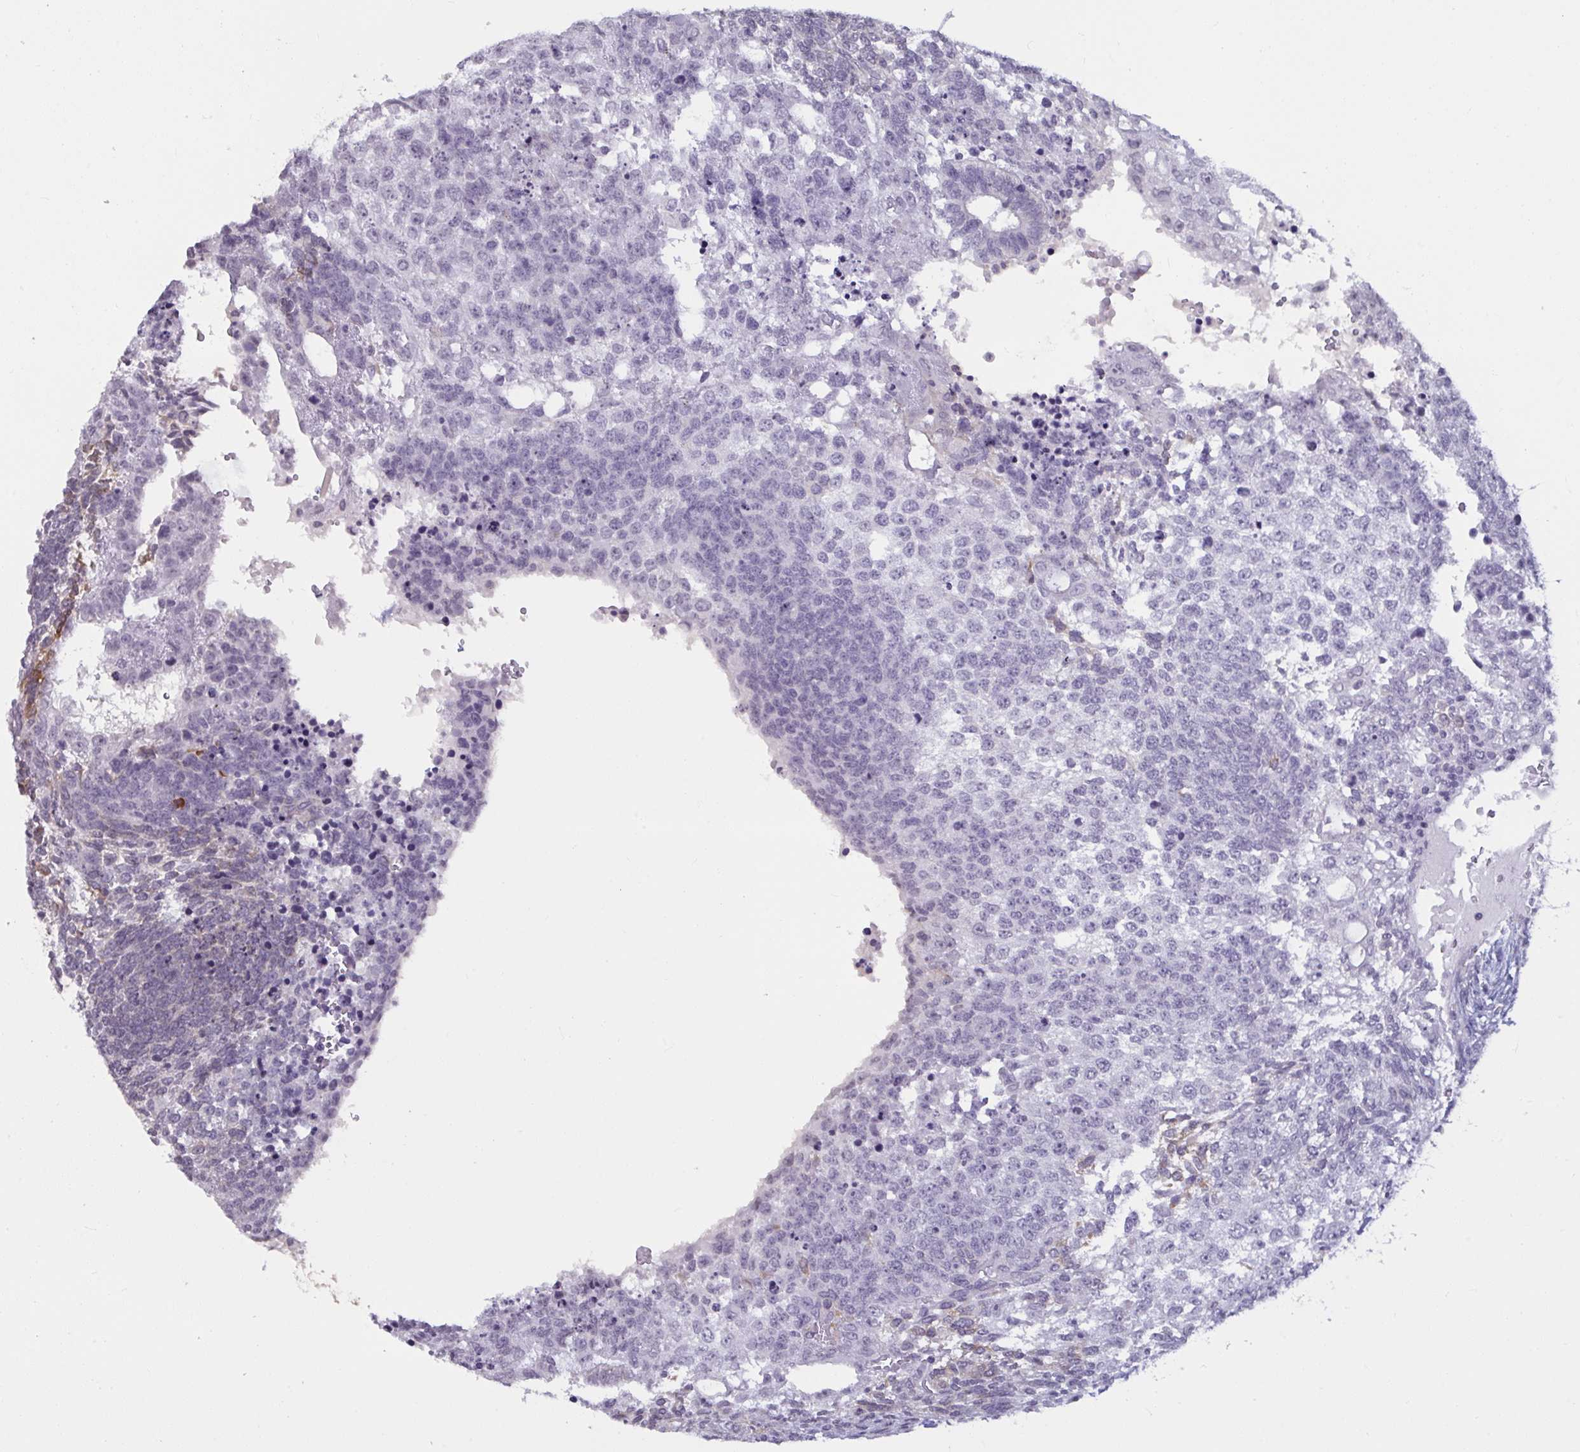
{"staining": {"intensity": "negative", "quantity": "none", "location": "none"}, "tissue": "testis cancer", "cell_type": "Tumor cells", "image_type": "cancer", "snomed": [{"axis": "morphology", "description": "Carcinoma, Embryonal, NOS"}, {"axis": "topography", "description": "Testis"}], "caption": "Embryonal carcinoma (testis) was stained to show a protein in brown. There is no significant staining in tumor cells. The staining is performed using DAB (3,3'-diaminobenzidine) brown chromogen with nuclei counter-stained in using hematoxylin.", "gene": "TBC1D4", "patient": {"sex": "male", "age": 23}}